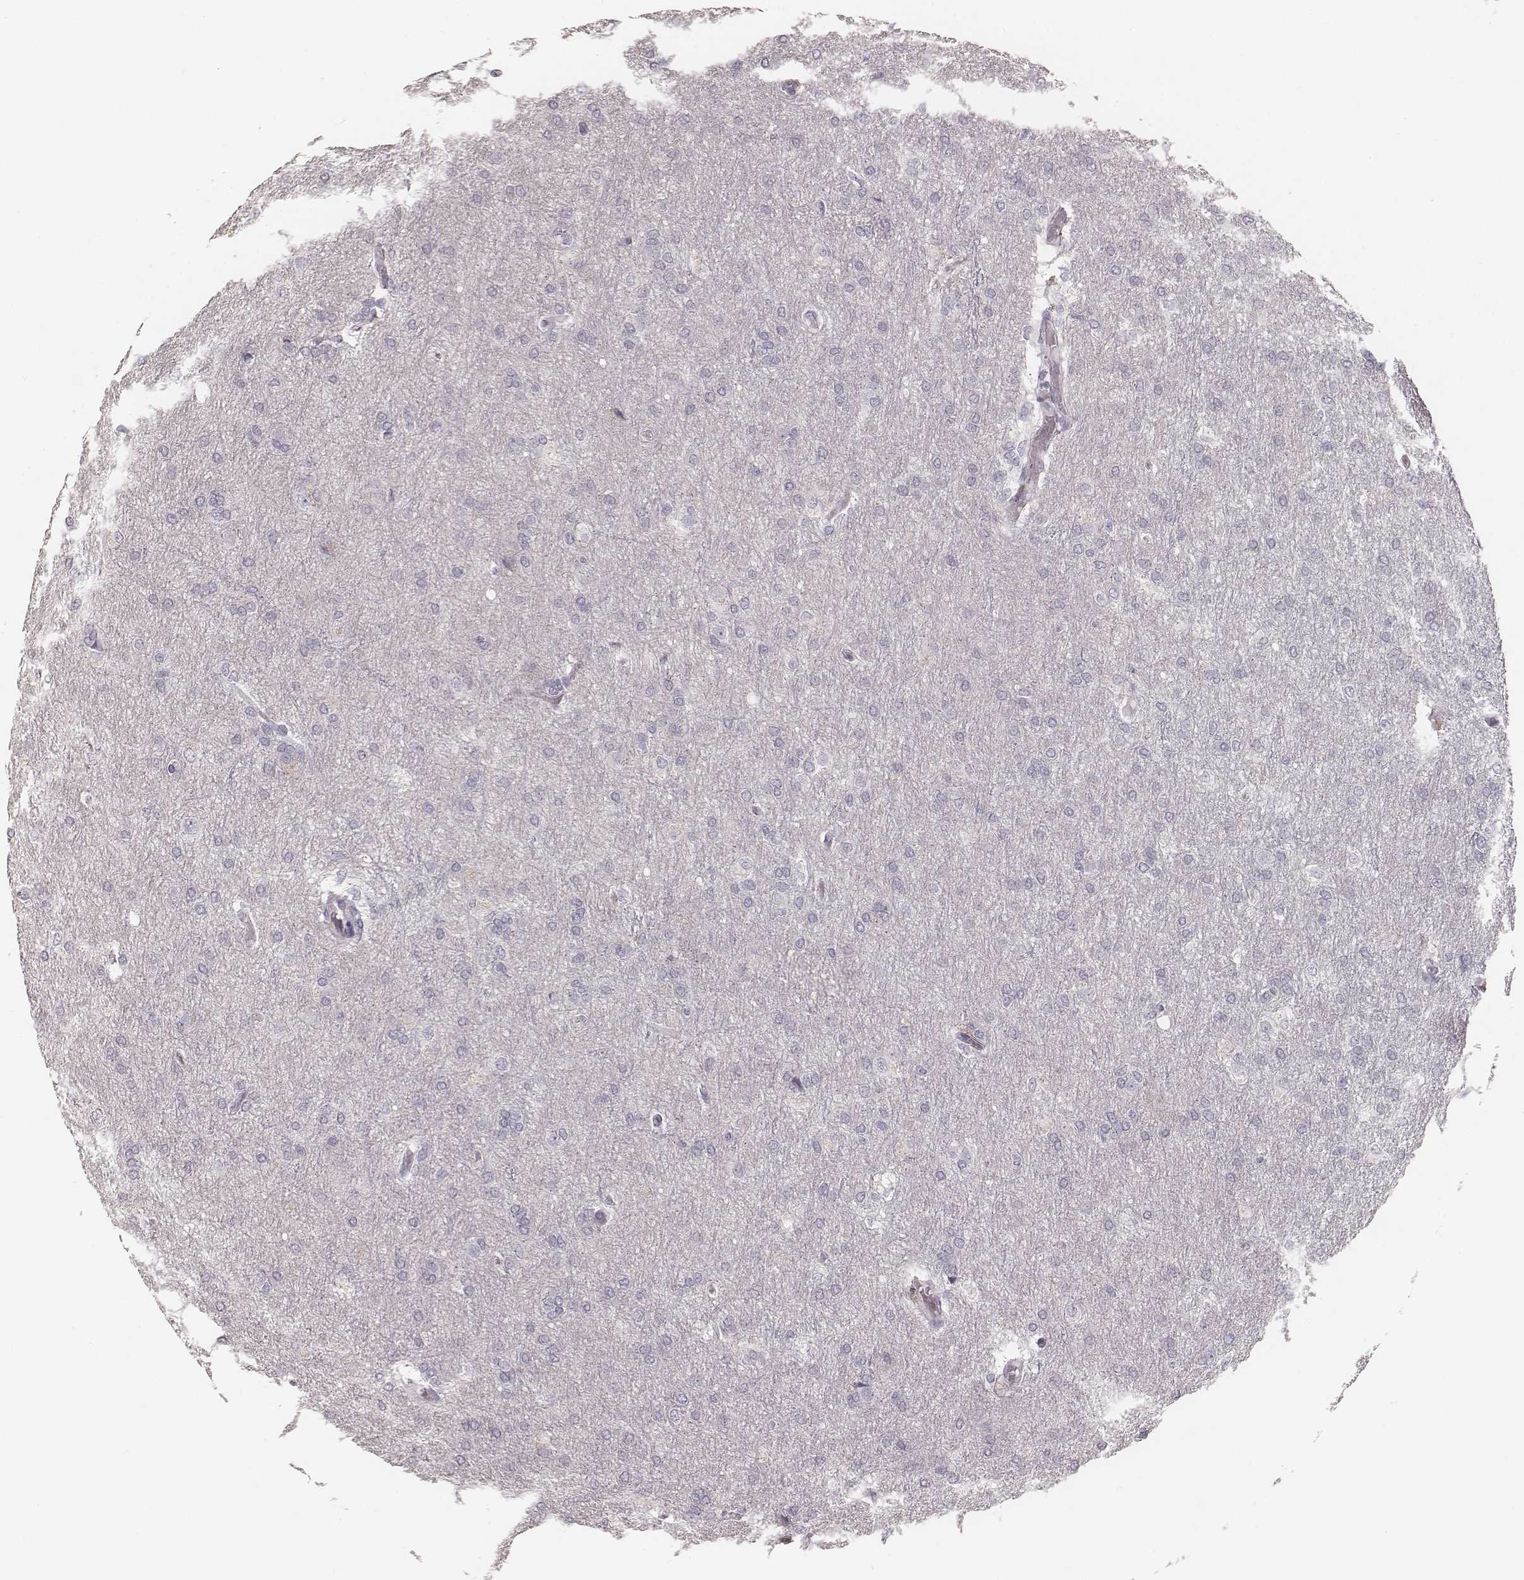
{"staining": {"intensity": "negative", "quantity": "none", "location": "none"}, "tissue": "glioma", "cell_type": "Tumor cells", "image_type": "cancer", "snomed": [{"axis": "morphology", "description": "Glioma, malignant, High grade"}, {"axis": "topography", "description": "Brain"}], "caption": "There is no significant staining in tumor cells of glioma. (Brightfield microscopy of DAB IHC at high magnification).", "gene": "SPATA24", "patient": {"sex": "male", "age": 68}}